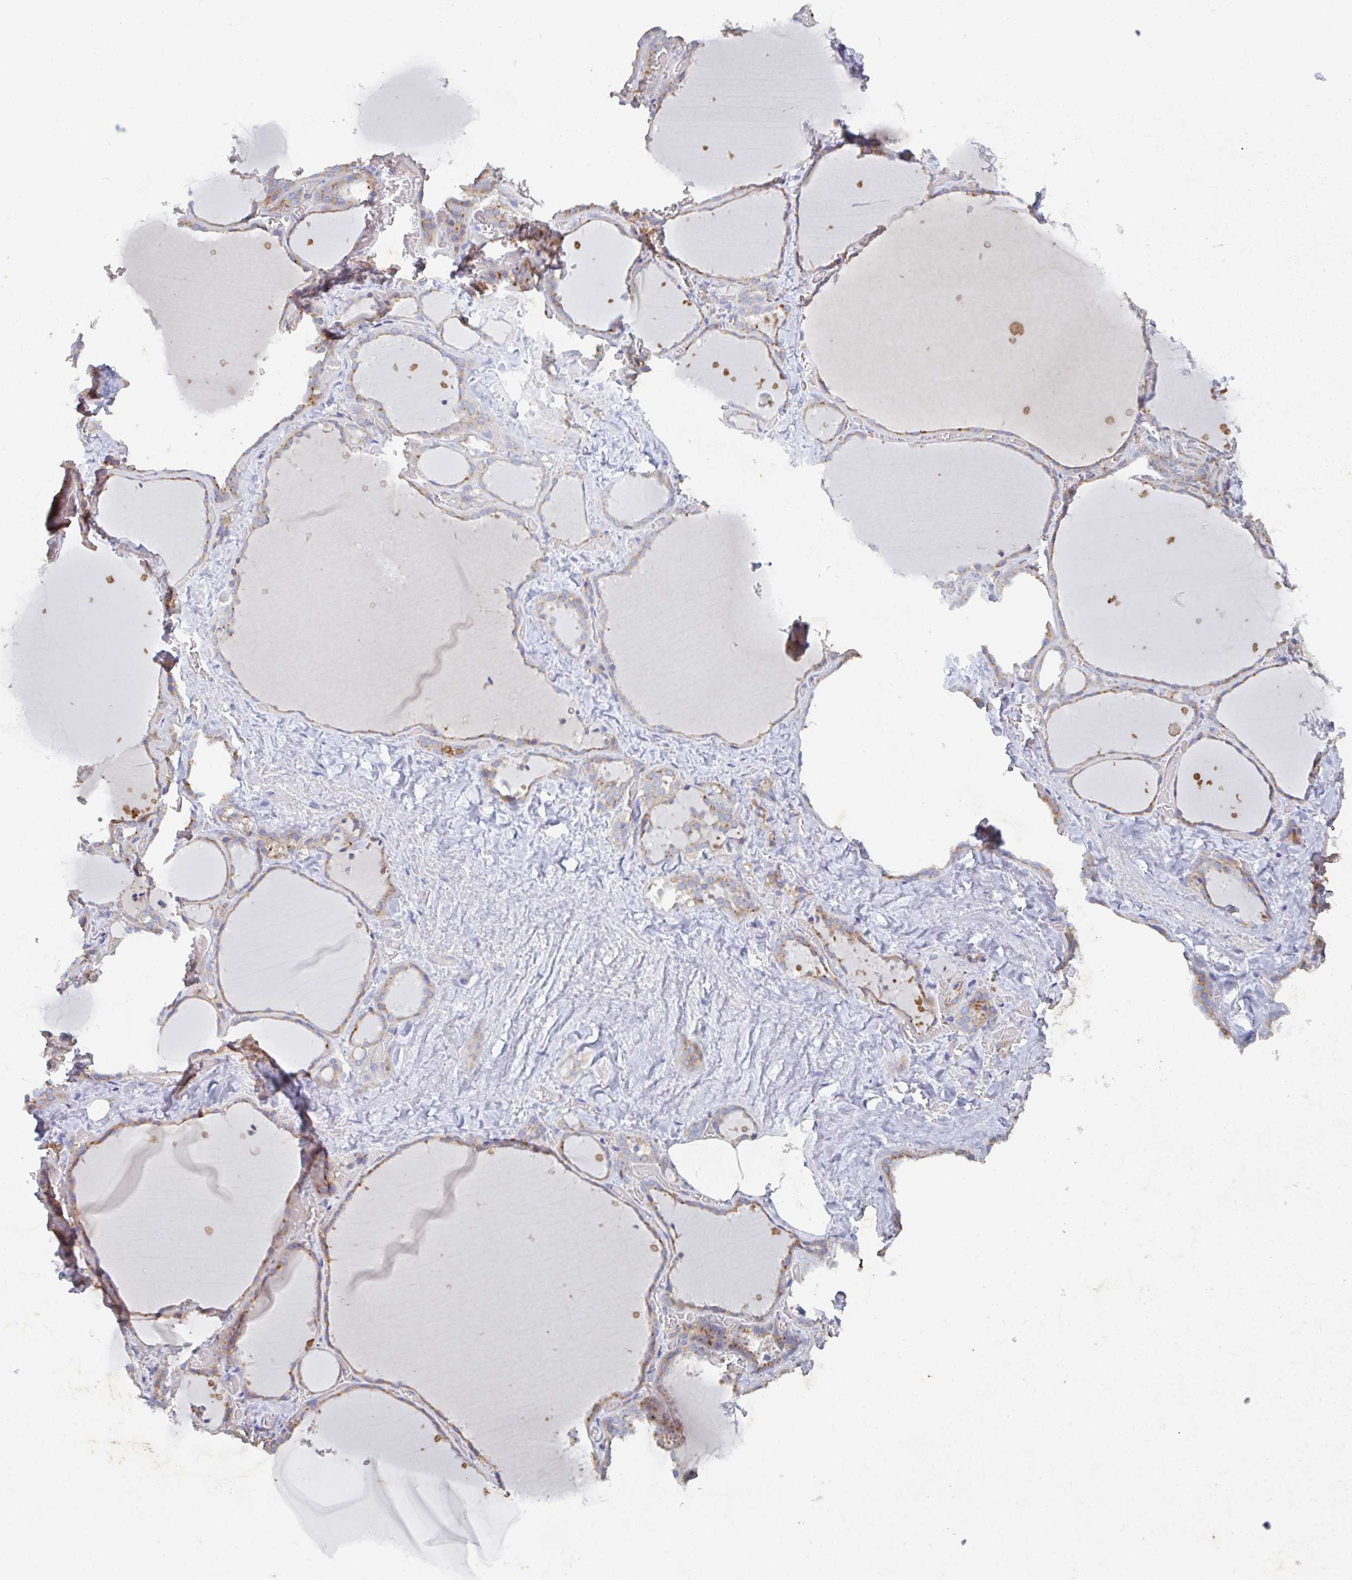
{"staining": {"intensity": "moderate", "quantity": ">75%", "location": "cytoplasmic/membranous"}, "tissue": "thyroid gland", "cell_type": "Glandular cells", "image_type": "normal", "snomed": [{"axis": "morphology", "description": "Normal tissue, NOS"}, {"axis": "topography", "description": "Thyroid gland"}], "caption": "Human thyroid gland stained with a brown dye shows moderate cytoplasmic/membranous positive expression in approximately >75% of glandular cells.", "gene": "MANBA", "patient": {"sex": "female", "age": 36}}